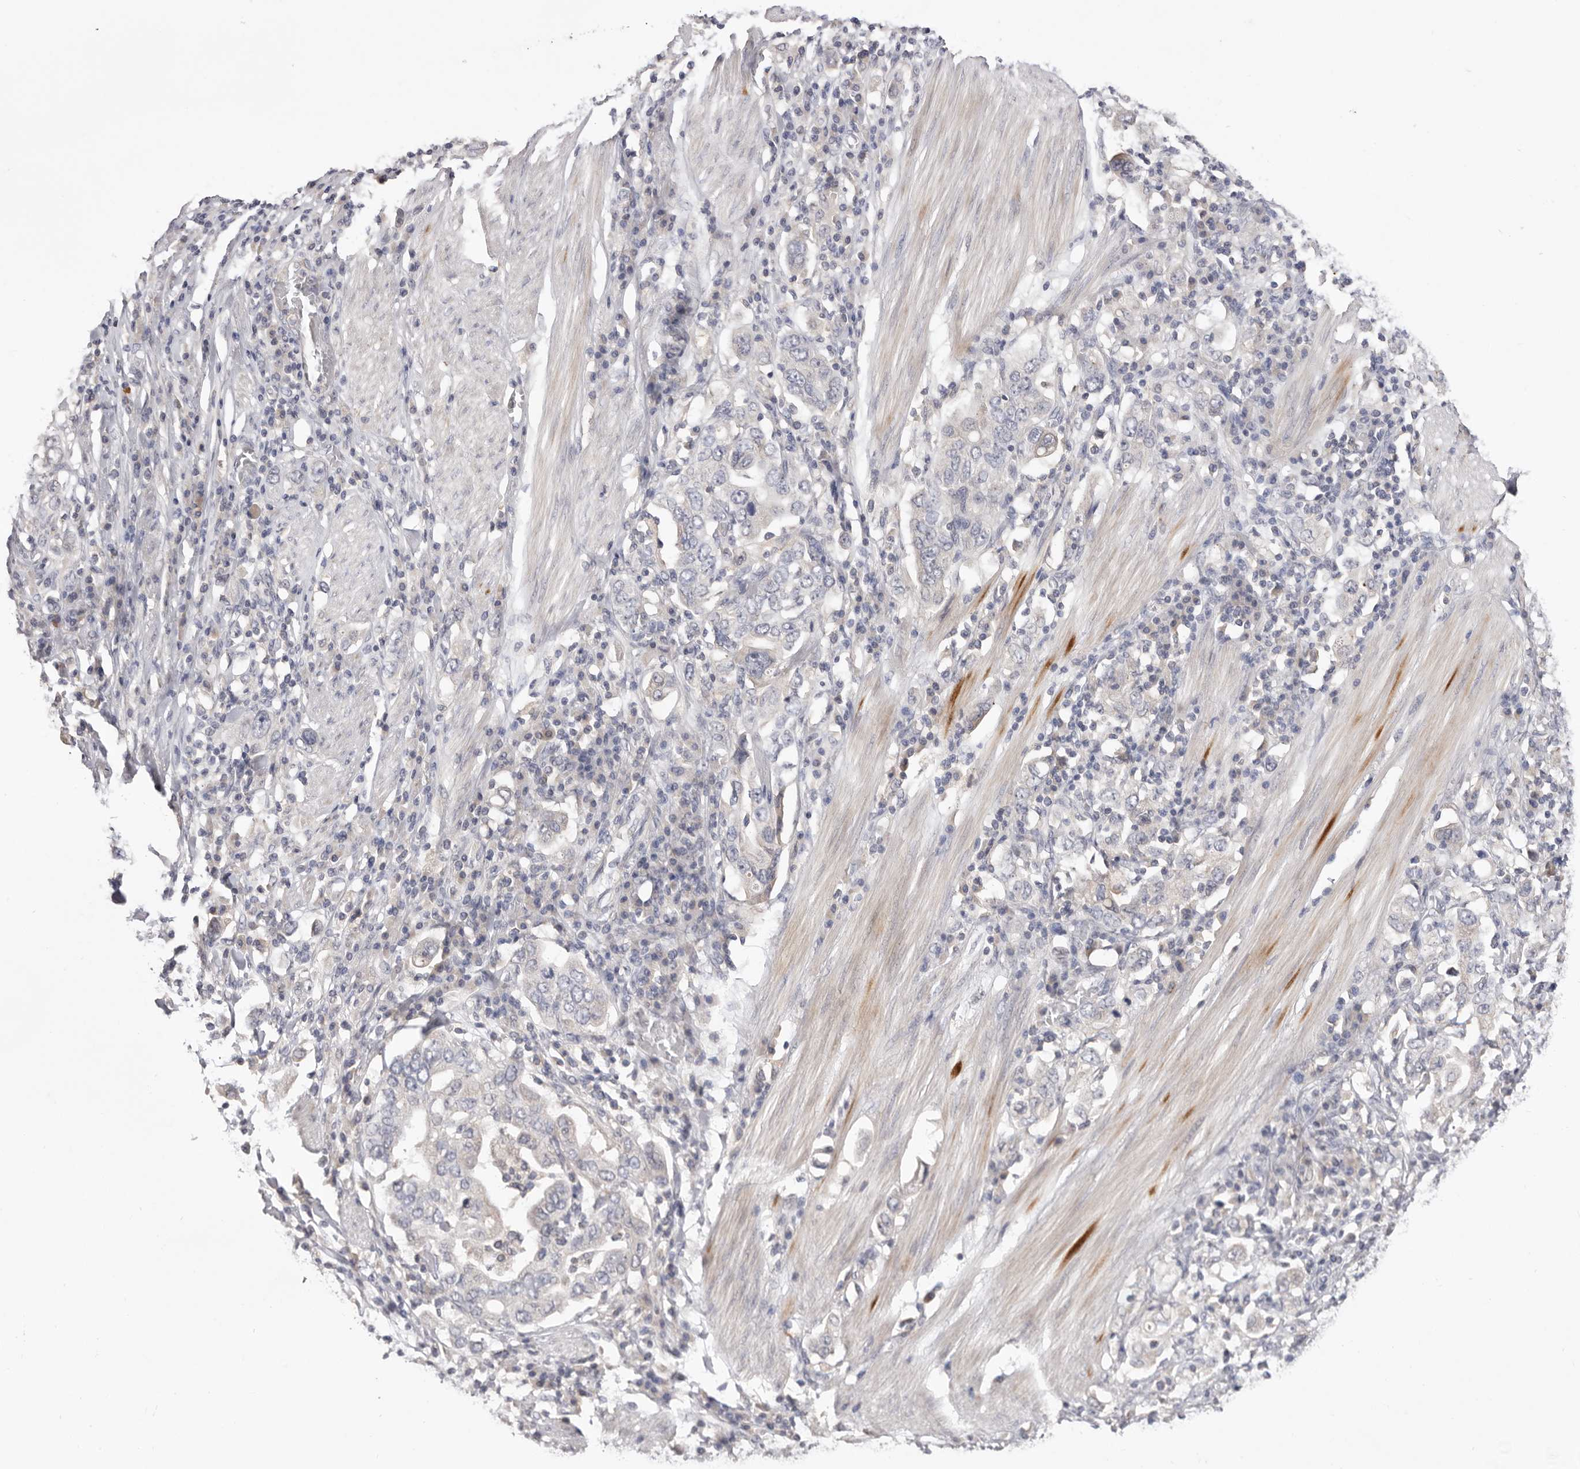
{"staining": {"intensity": "negative", "quantity": "none", "location": "none"}, "tissue": "stomach cancer", "cell_type": "Tumor cells", "image_type": "cancer", "snomed": [{"axis": "morphology", "description": "Adenocarcinoma, NOS"}, {"axis": "topography", "description": "Stomach, upper"}], "caption": "Stomach adenocarcinoma was stained to show a protein in brown. There is no significant expression in tumor cells.", "gene": "DOP1A", "patient": {"sex": "male", "age": 62}}